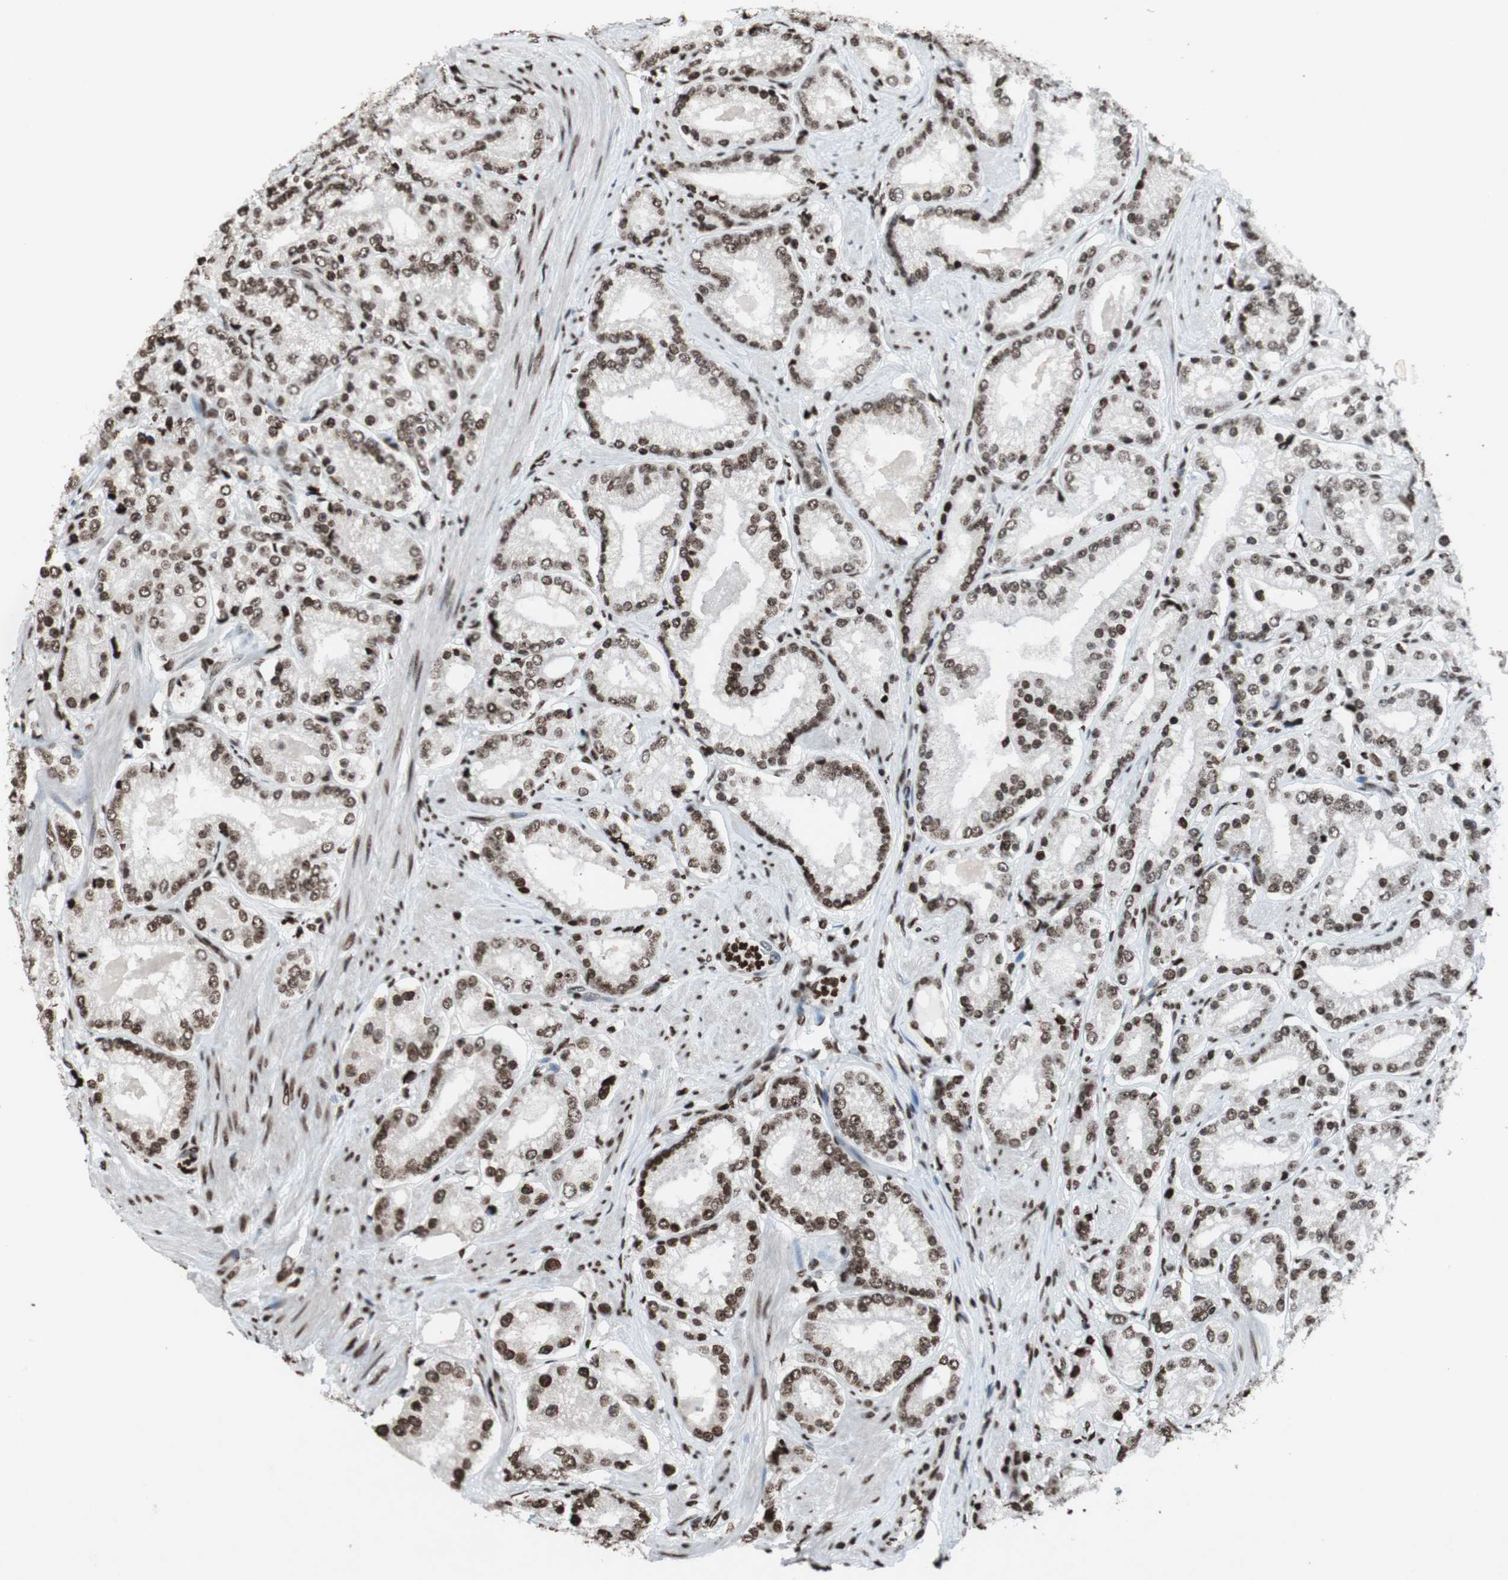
{"staining": {"intensity": "moderate", "quantity": ">75%", "location": "nuclear"}, "tissue": "prostate cancer", "cell_type": "Tumor cells", "image_type": "cancer", "snomed": [{"axis": "morphology", "description": "Adenocarcinoma, Low grade"}, {"axis": "topography", "description": "Prostate"}], "caption": "Protein staining of prostate low-grade adenocarcinoma tissue exhibits moderate nuclear positivity in approximately >75% of tumor cells.", "gene": "NCOA3", "patient": {"sex": "male", "age": 63}}